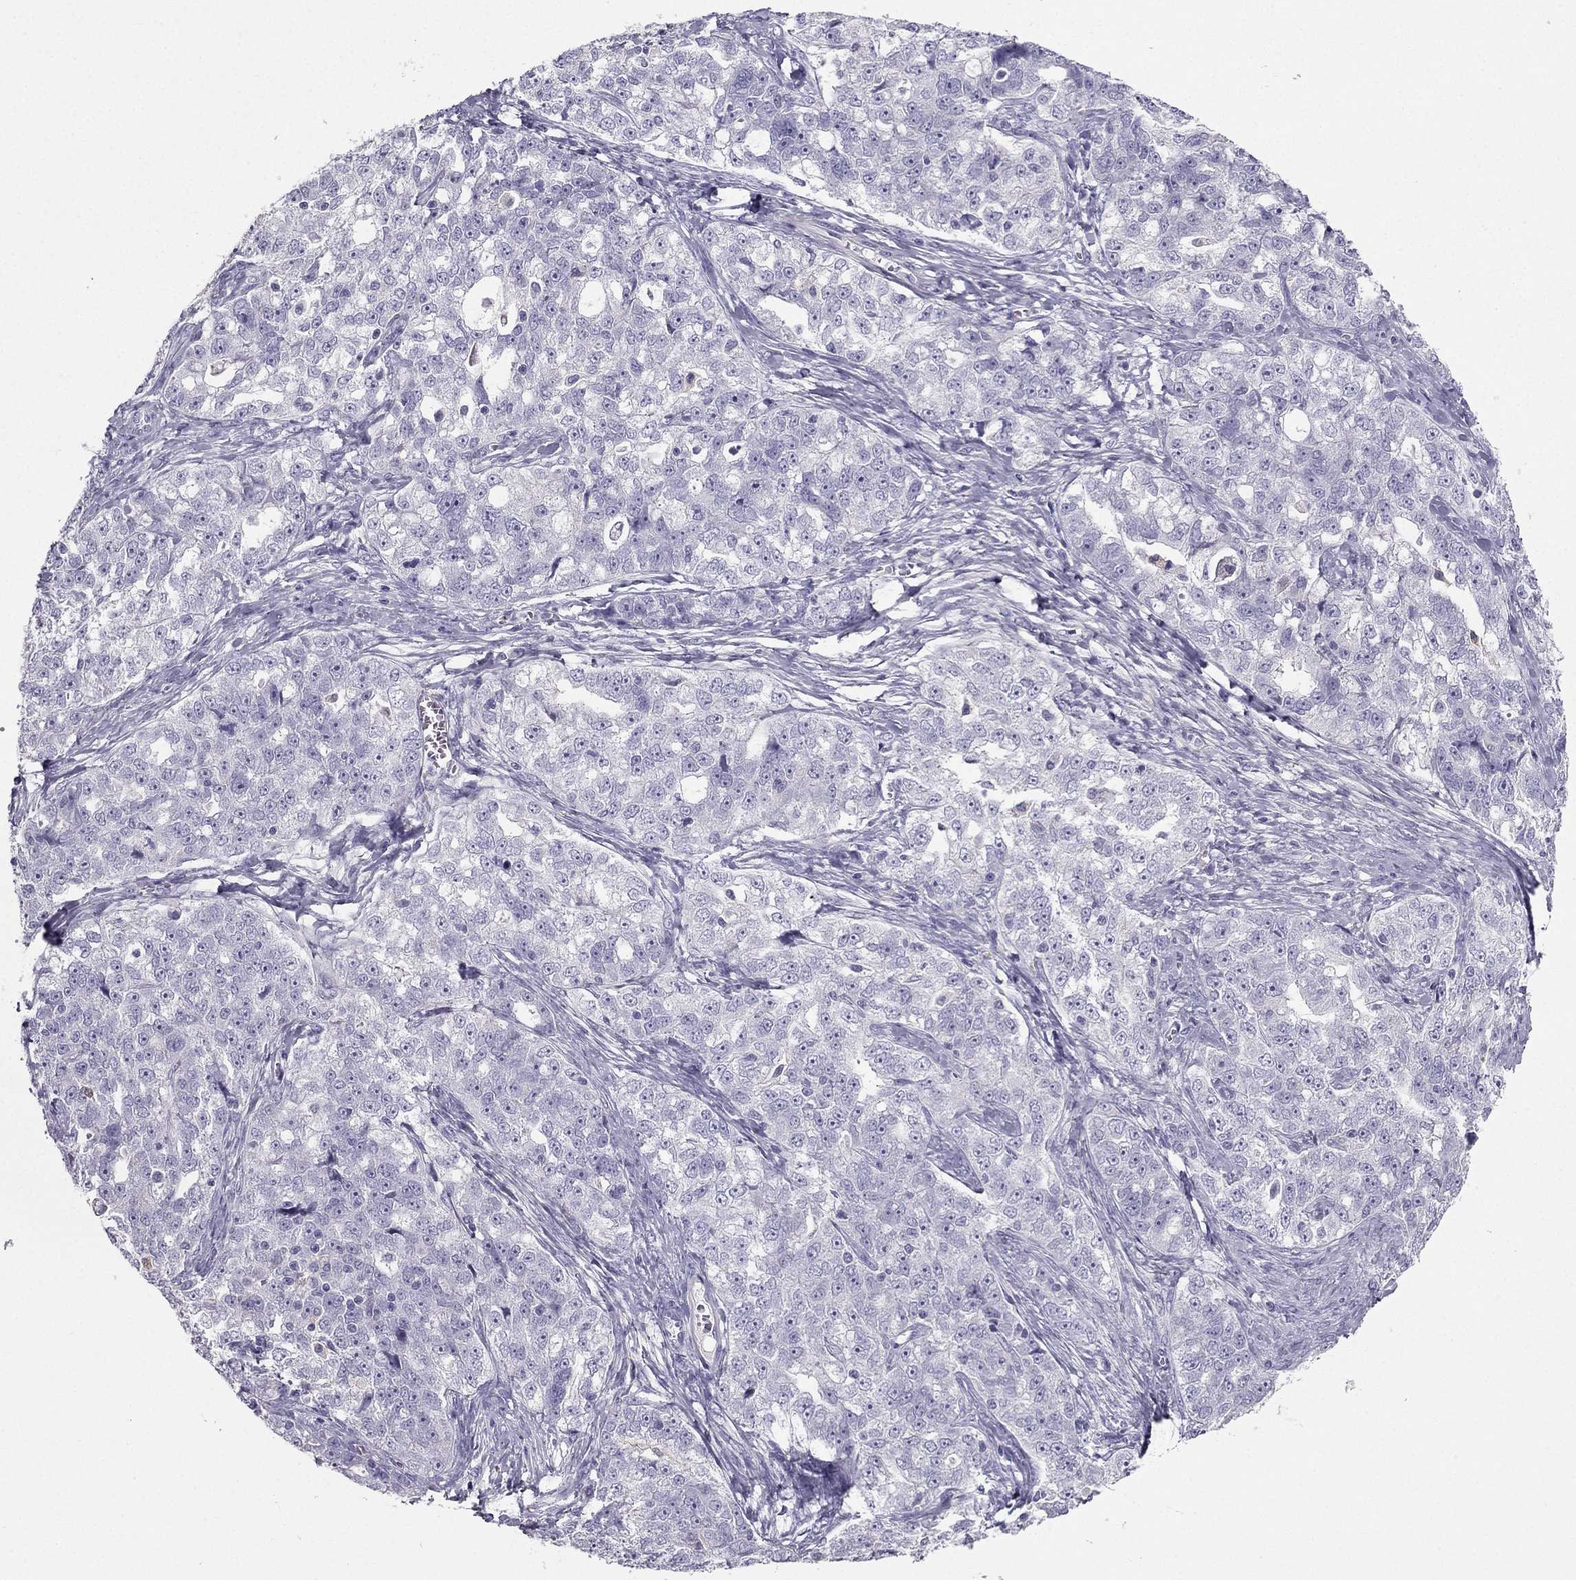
{"staining": {"intensity": "negative", "quantity": "none", "location": "none"}, "tissue": "ovarian cancer", "cell_type": "Tumor cells", "image_type": "cancer", "snomed": [{"axis": "morphology", "description": "Cystadenocarcinoma, serous, NOS"}, {"axis": "topography", "description": "Ovary"}], "caption": "There is no significant expression in tumor cells of ovarian cancer.", "gene": "LMTK3", "patient": {"sex": "female", "age": 51}}